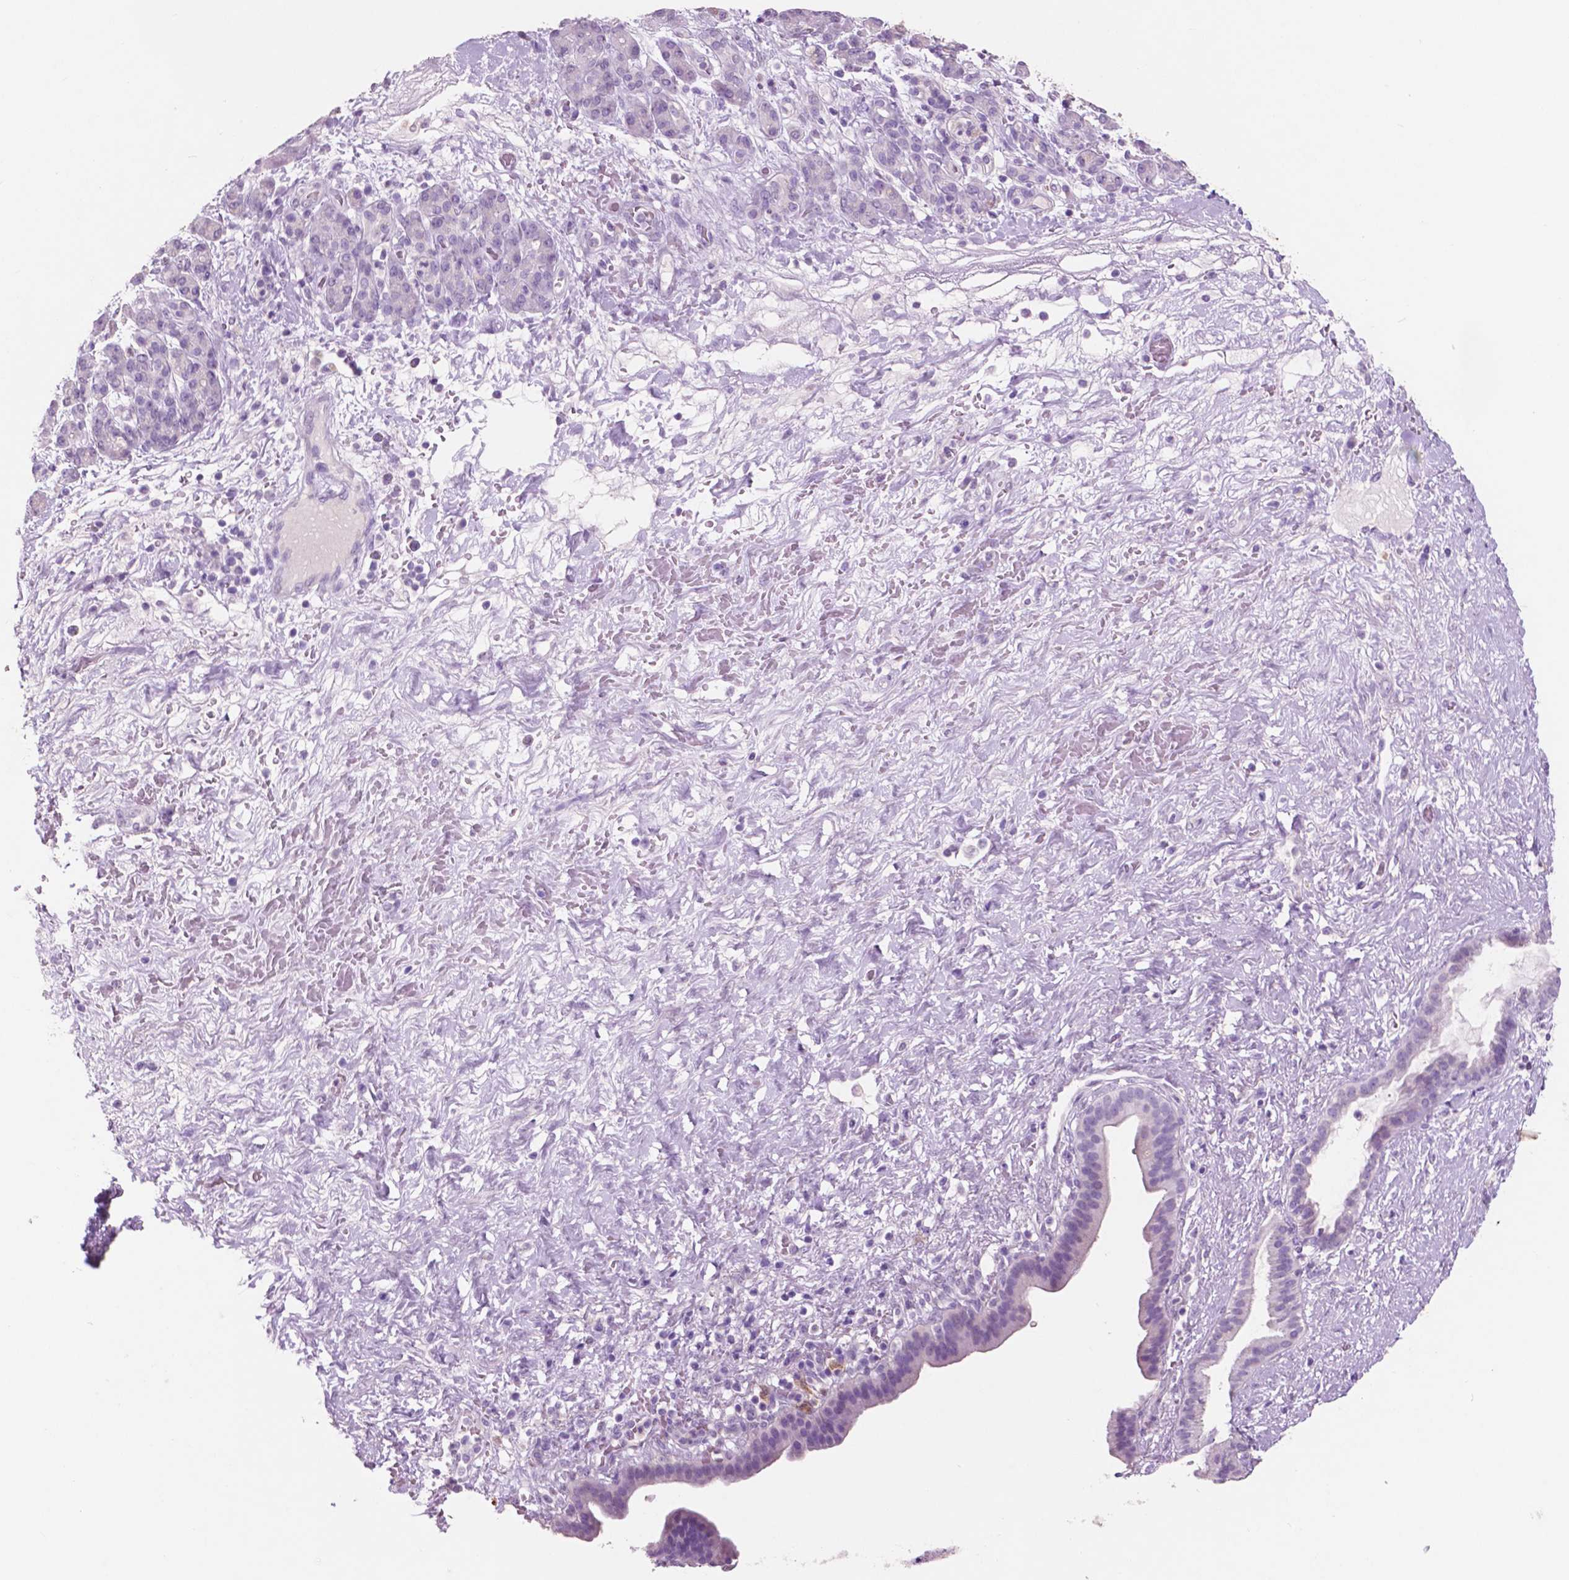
{"staining": {"intensity": "negative", "quantity": "none", "location": "none"}, "tissue": "pancreatic cancer", "cell_type": "Tumor cells", "image_type": "cancer", "snomed": [{"axis": "morphology", "description": "Adenocarcinoma, NOS"}, {"axis": "topography", "description": "Pancreas"}], "caption": "Histopathology image shows no significant protein positivity in tumor cells of pancreatic cancer.", "gene": "IDO1", "patient": {"sex": "male", "age": 44}}